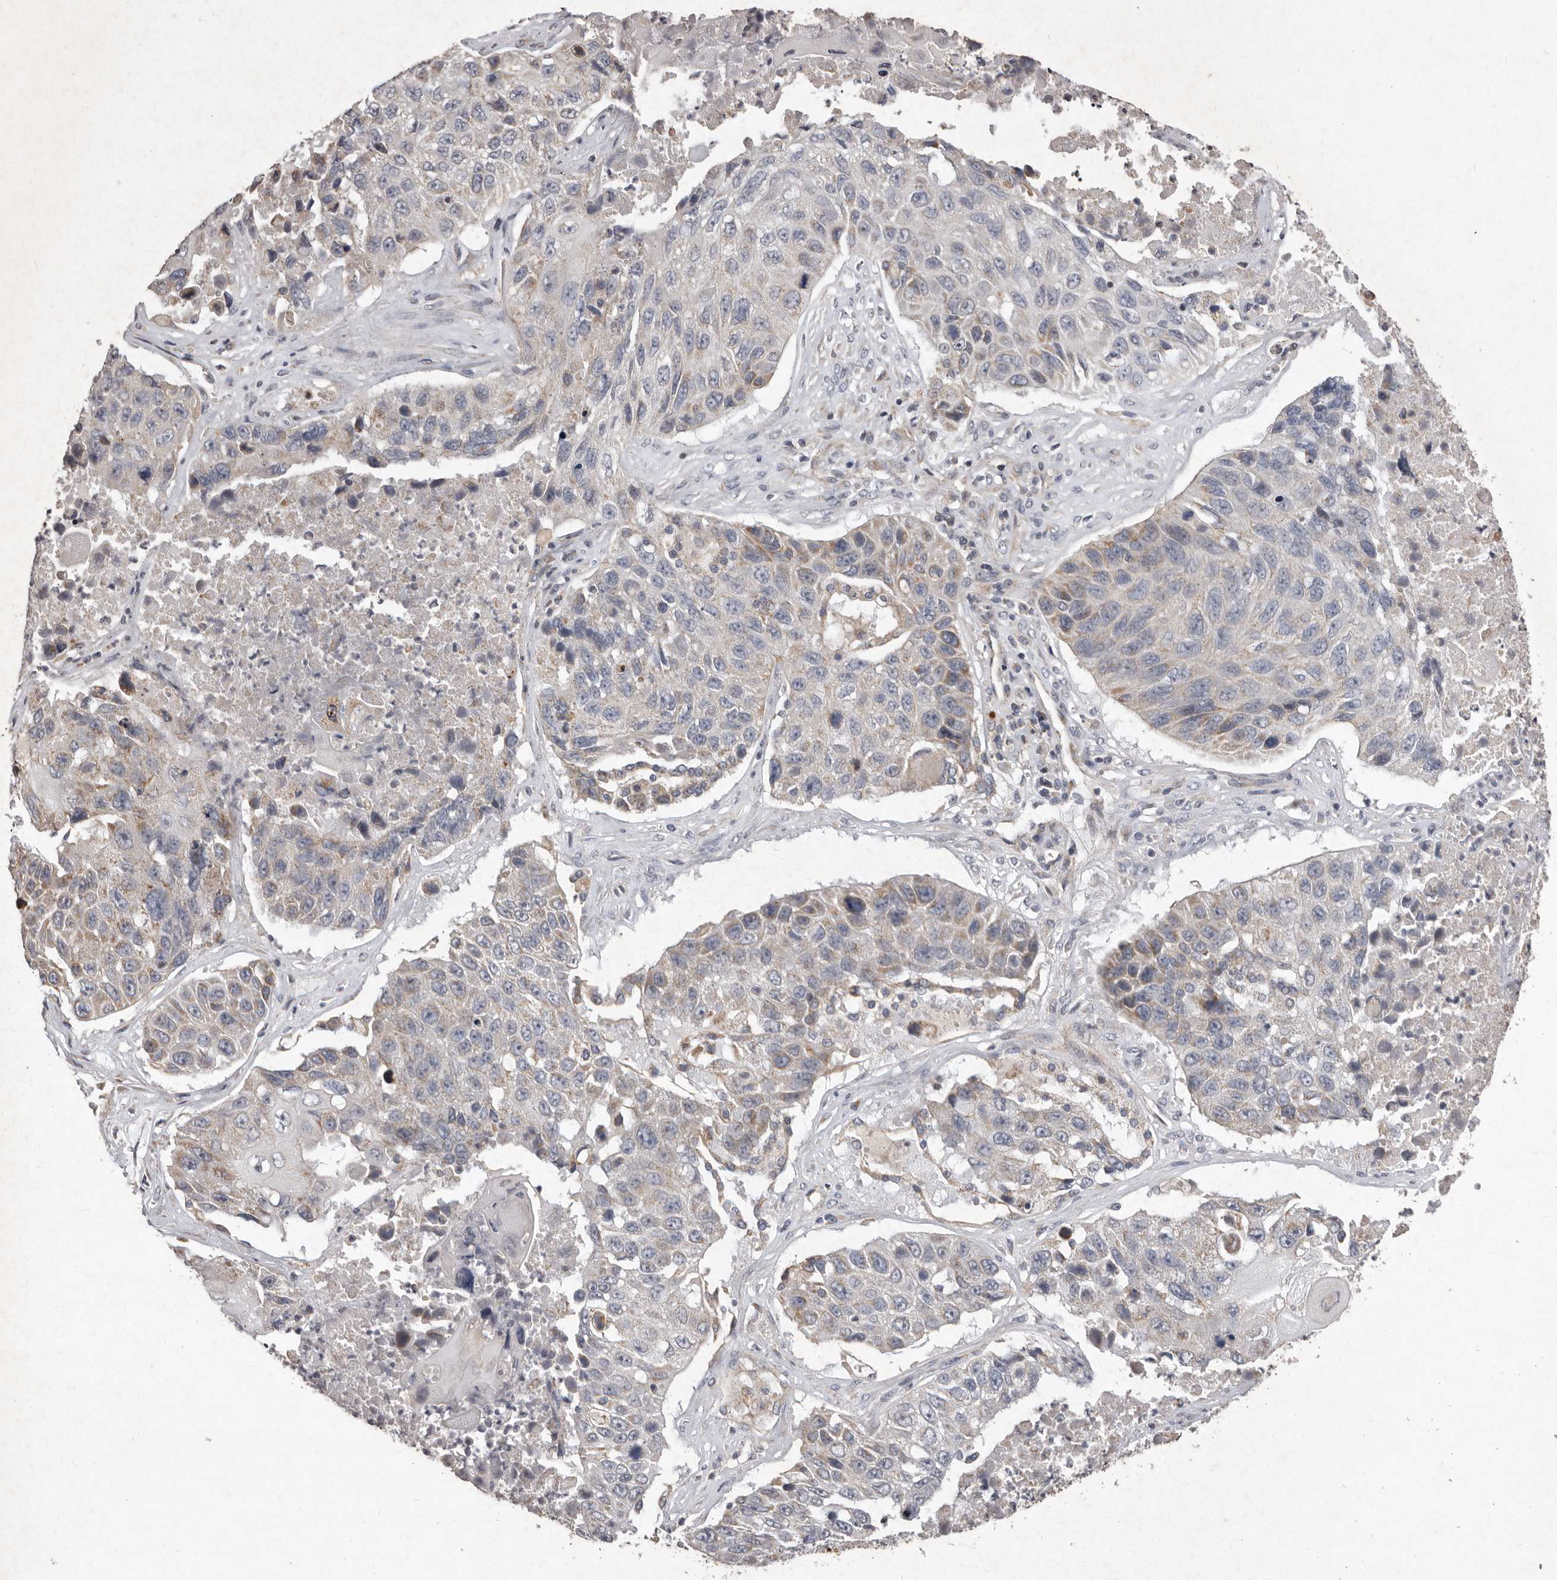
{"staining": {"intensity": "negative", "quantity": "none", "location": "none"}, "tissue": "lung cancer", "cell_type": "Tumor cells", "image_type": "cancer", "snomed": [{"axis": "morphology", "description": "Squamous cell carcinoma, NOS"}, {"axis": "topography", "description": "Lung"}], "caption": "High magnification brightfield microscopy of lung cancer (squamous cell carcinoma) stained with DAB (brown) and counterstained with hematoxylin (blue): tumor cells show no significant expression.", "gene": "CXCL14", "patient": {"sex": "male", "age": 61}}